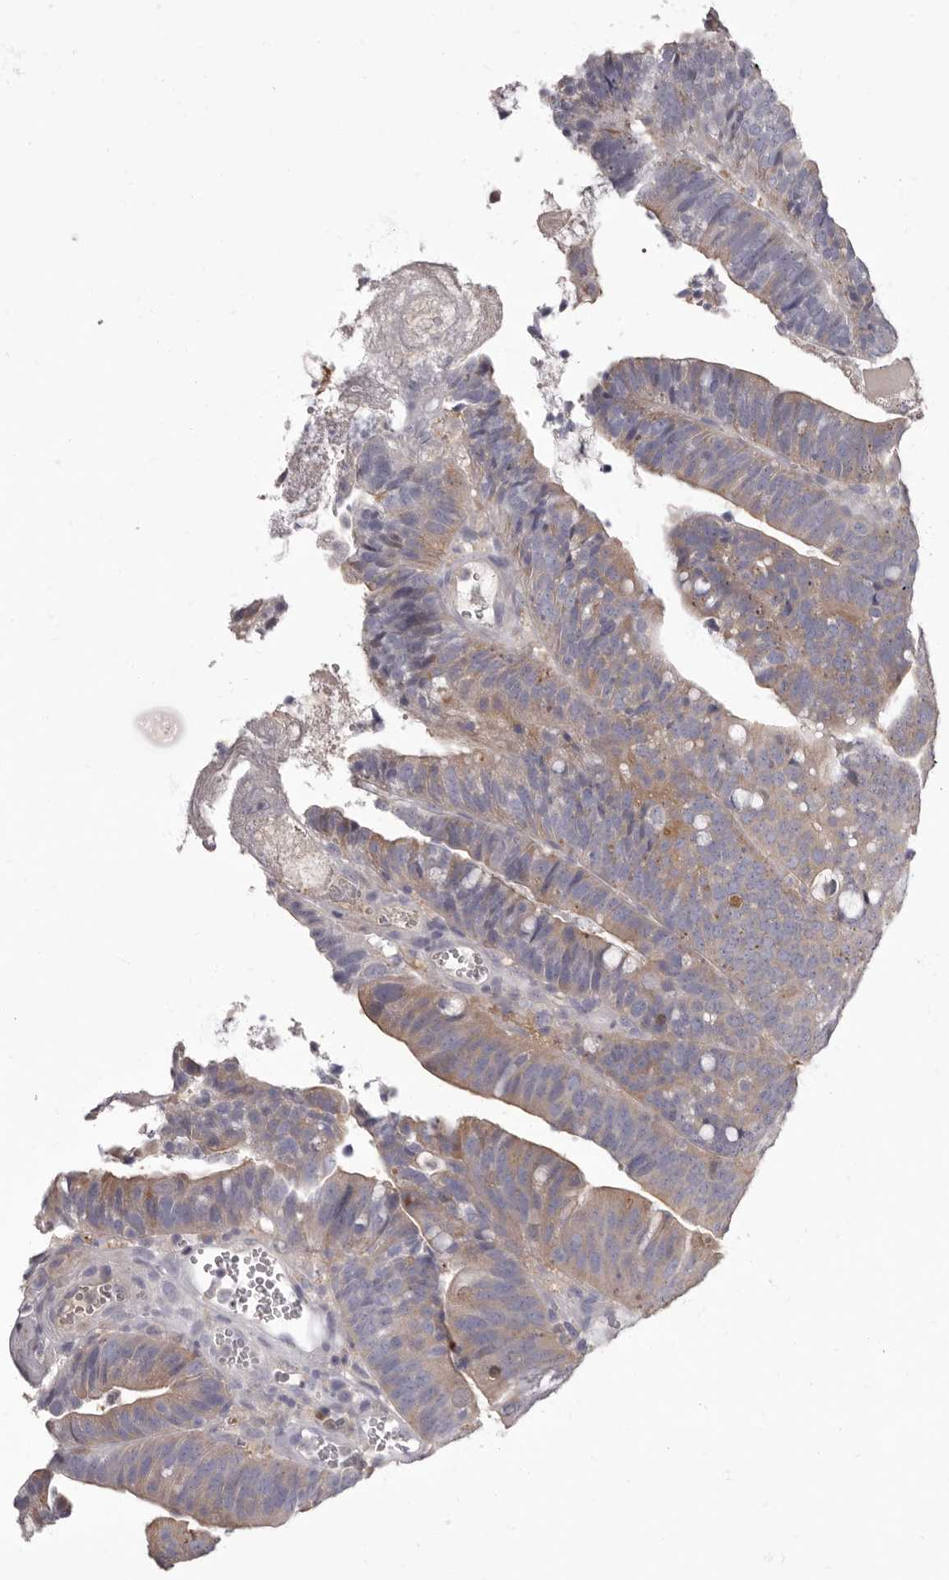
{"staining": {"intensity": "weak", "quantity": "<25%", "location": "cytoplasmic/membranous"}, "tissue": "colorectal cancer", "cell_type": "Tumor cells", "image_type": "cancer", "snomed": [{"axis": "morphology", "description": "Adenocarcinoma, NOS"}, {"axis": "topography", "description": "Colon"}], "caption": "A histopathology image of colorectal cancer (adenocarcinoma) stained for a protein reveals no brown staining in tumor cells. The staining was performed using DAB (3,3'-diaminobenzidine) to visualize the protein expression in brown, while the nuclei were stained in blue with hematoxylin (Magnification: 20x).", "gene": "APEH", "patient": {"sex": "female", "age": 66}}